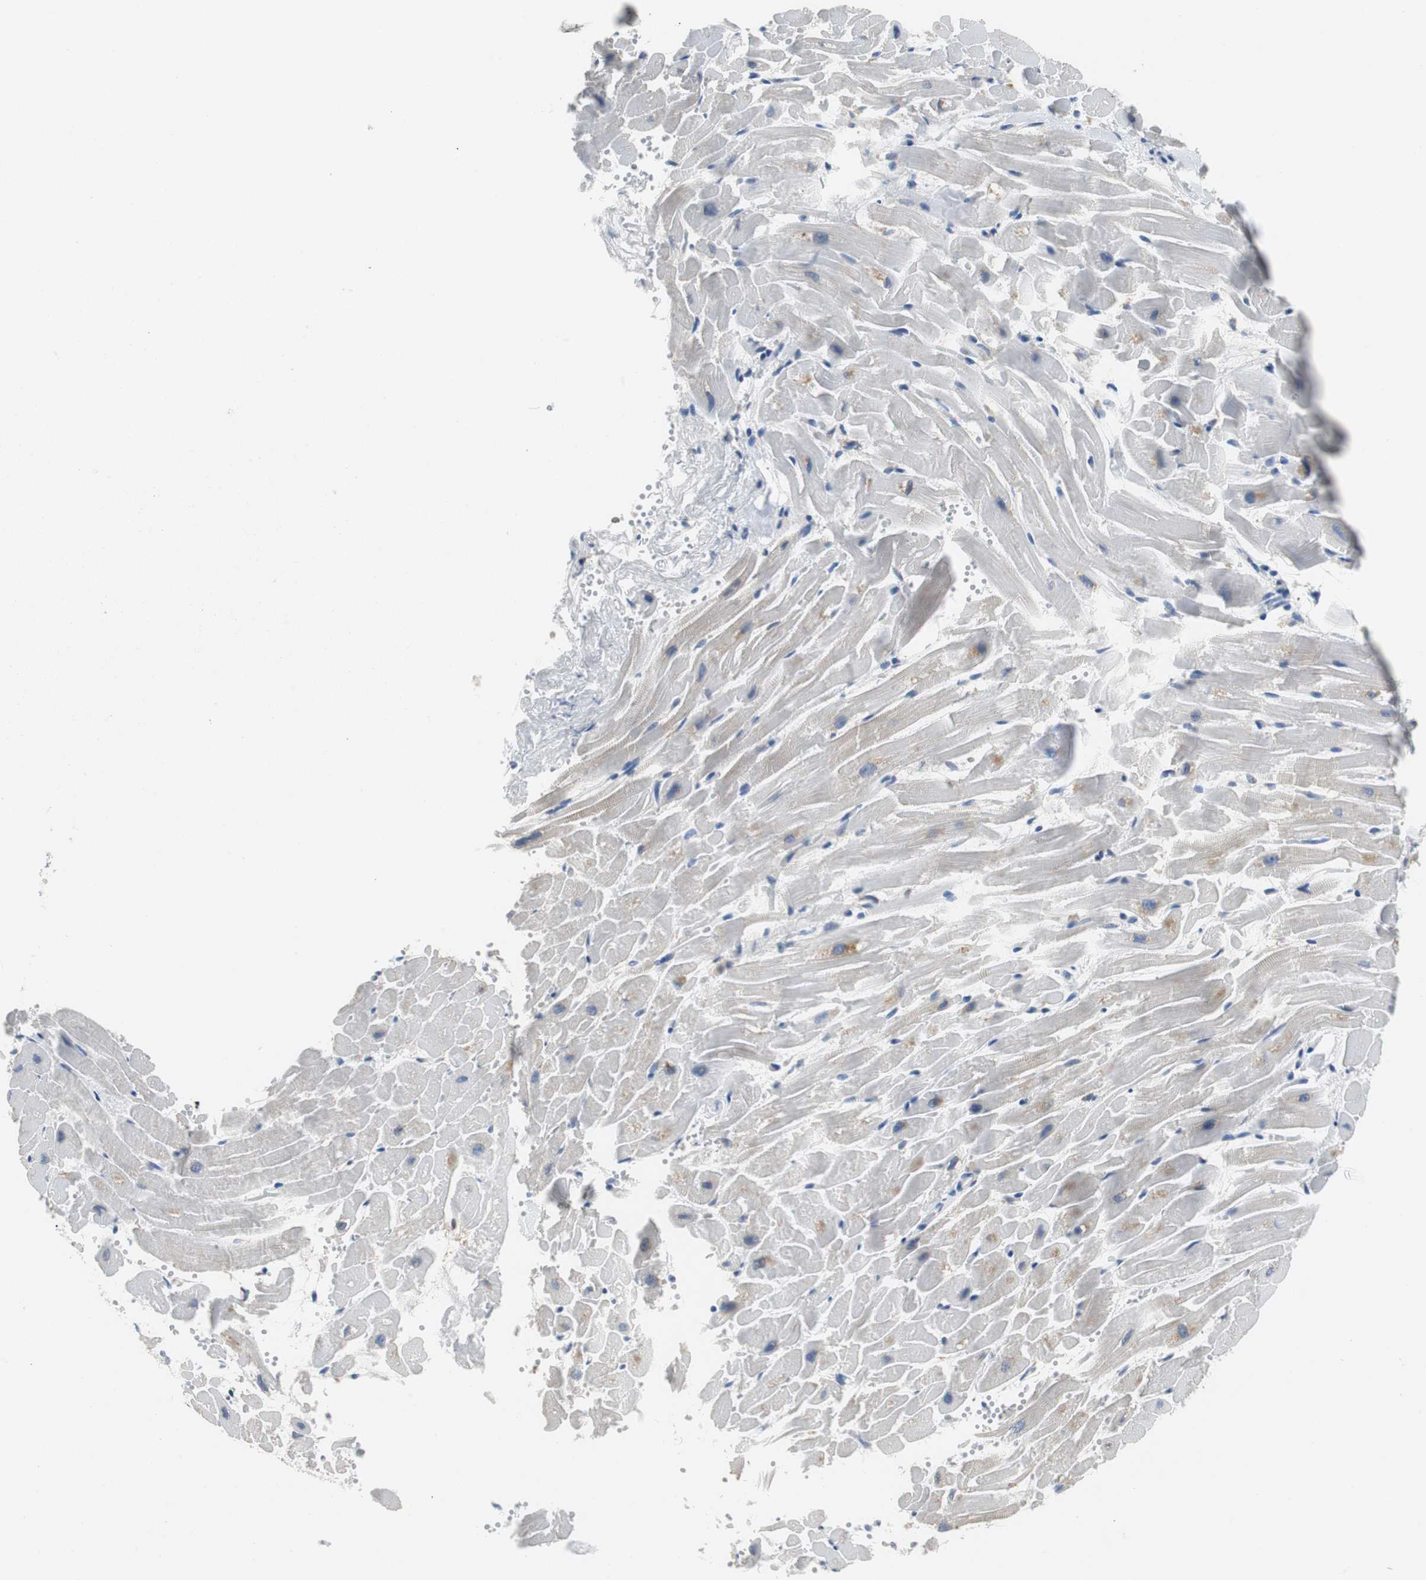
{"staining": {"intensity": "weak", "quantity": "<25%", "location": "cytoplasmic/membranous"}, "tissue": "heart muscle", "cell_type": "Cardiomyocytes", "image_type": "normal", "snomed": [{"axis": "morphology", "description": "Normal tissue, NOS"}, {"axis": "topography", "description": "Heart"}], "caption": "IHC photomicrograph of benign human heart muscle stained for a protein (brown), which displays no expression in cardiomyocytes.", "gene": "TSC22D4", "patient": {"sex": "female", "age": 19}}